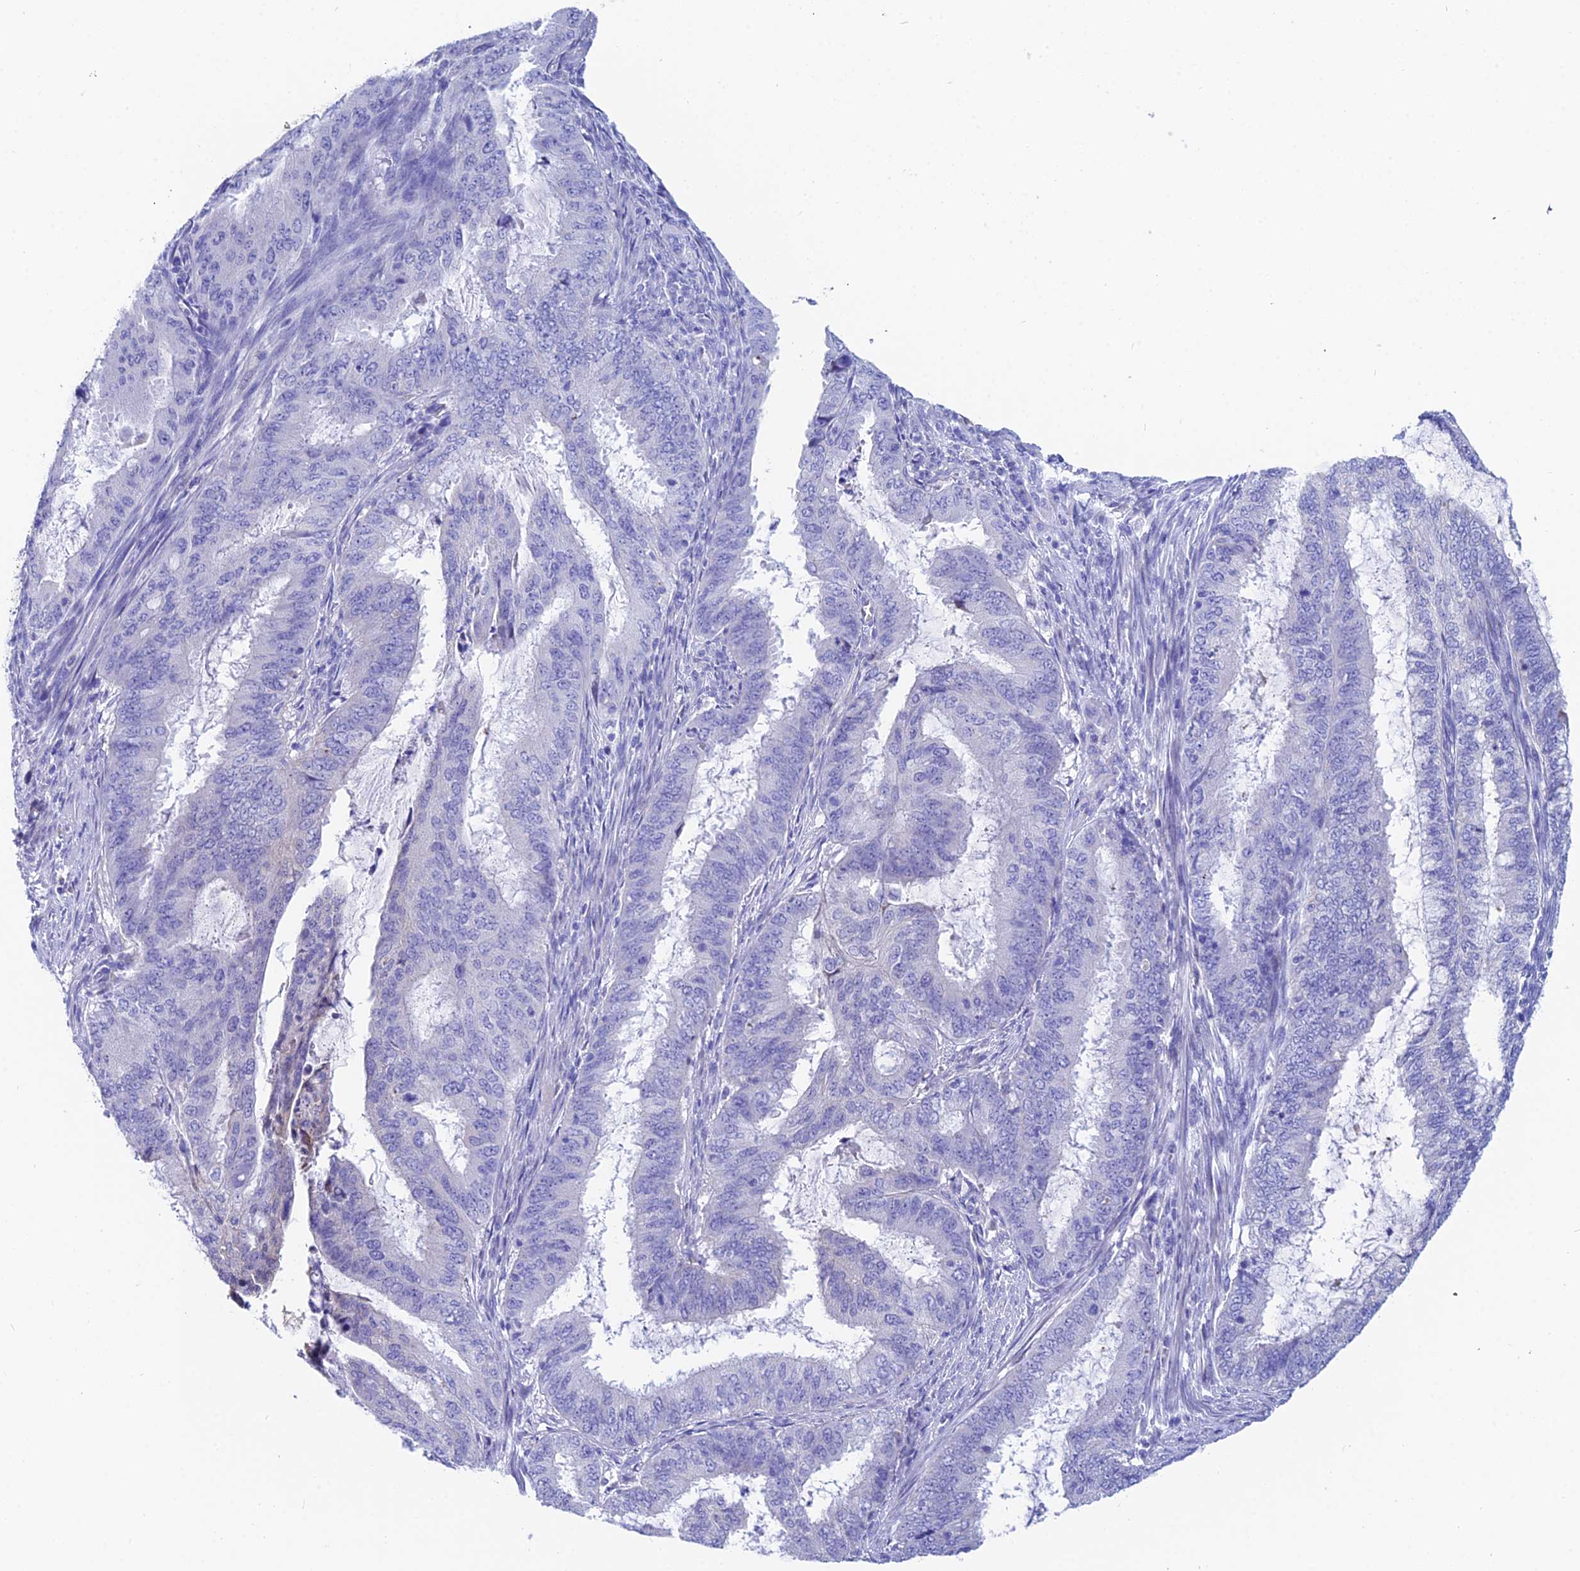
{"staining": {"intensity": "negative", "quantity": "none", "location": "none"}, "tissue": "endometrial cancer", "cell_type": "Tumor cells", "image_type": "cancer", "snomed": [{"axis": "morphology", "description": "Adenocarcinoma, NOS"}, {"axis": "topography", "description": "Endometrium"}], "caption": "This is an immunohistochemistry (IHC) histopathology image of human adenocarcinoma (endometrial). There is no expression in tumor cells.", "gene": "CEP41", "patient": {"sex": "female", "age": 51}}